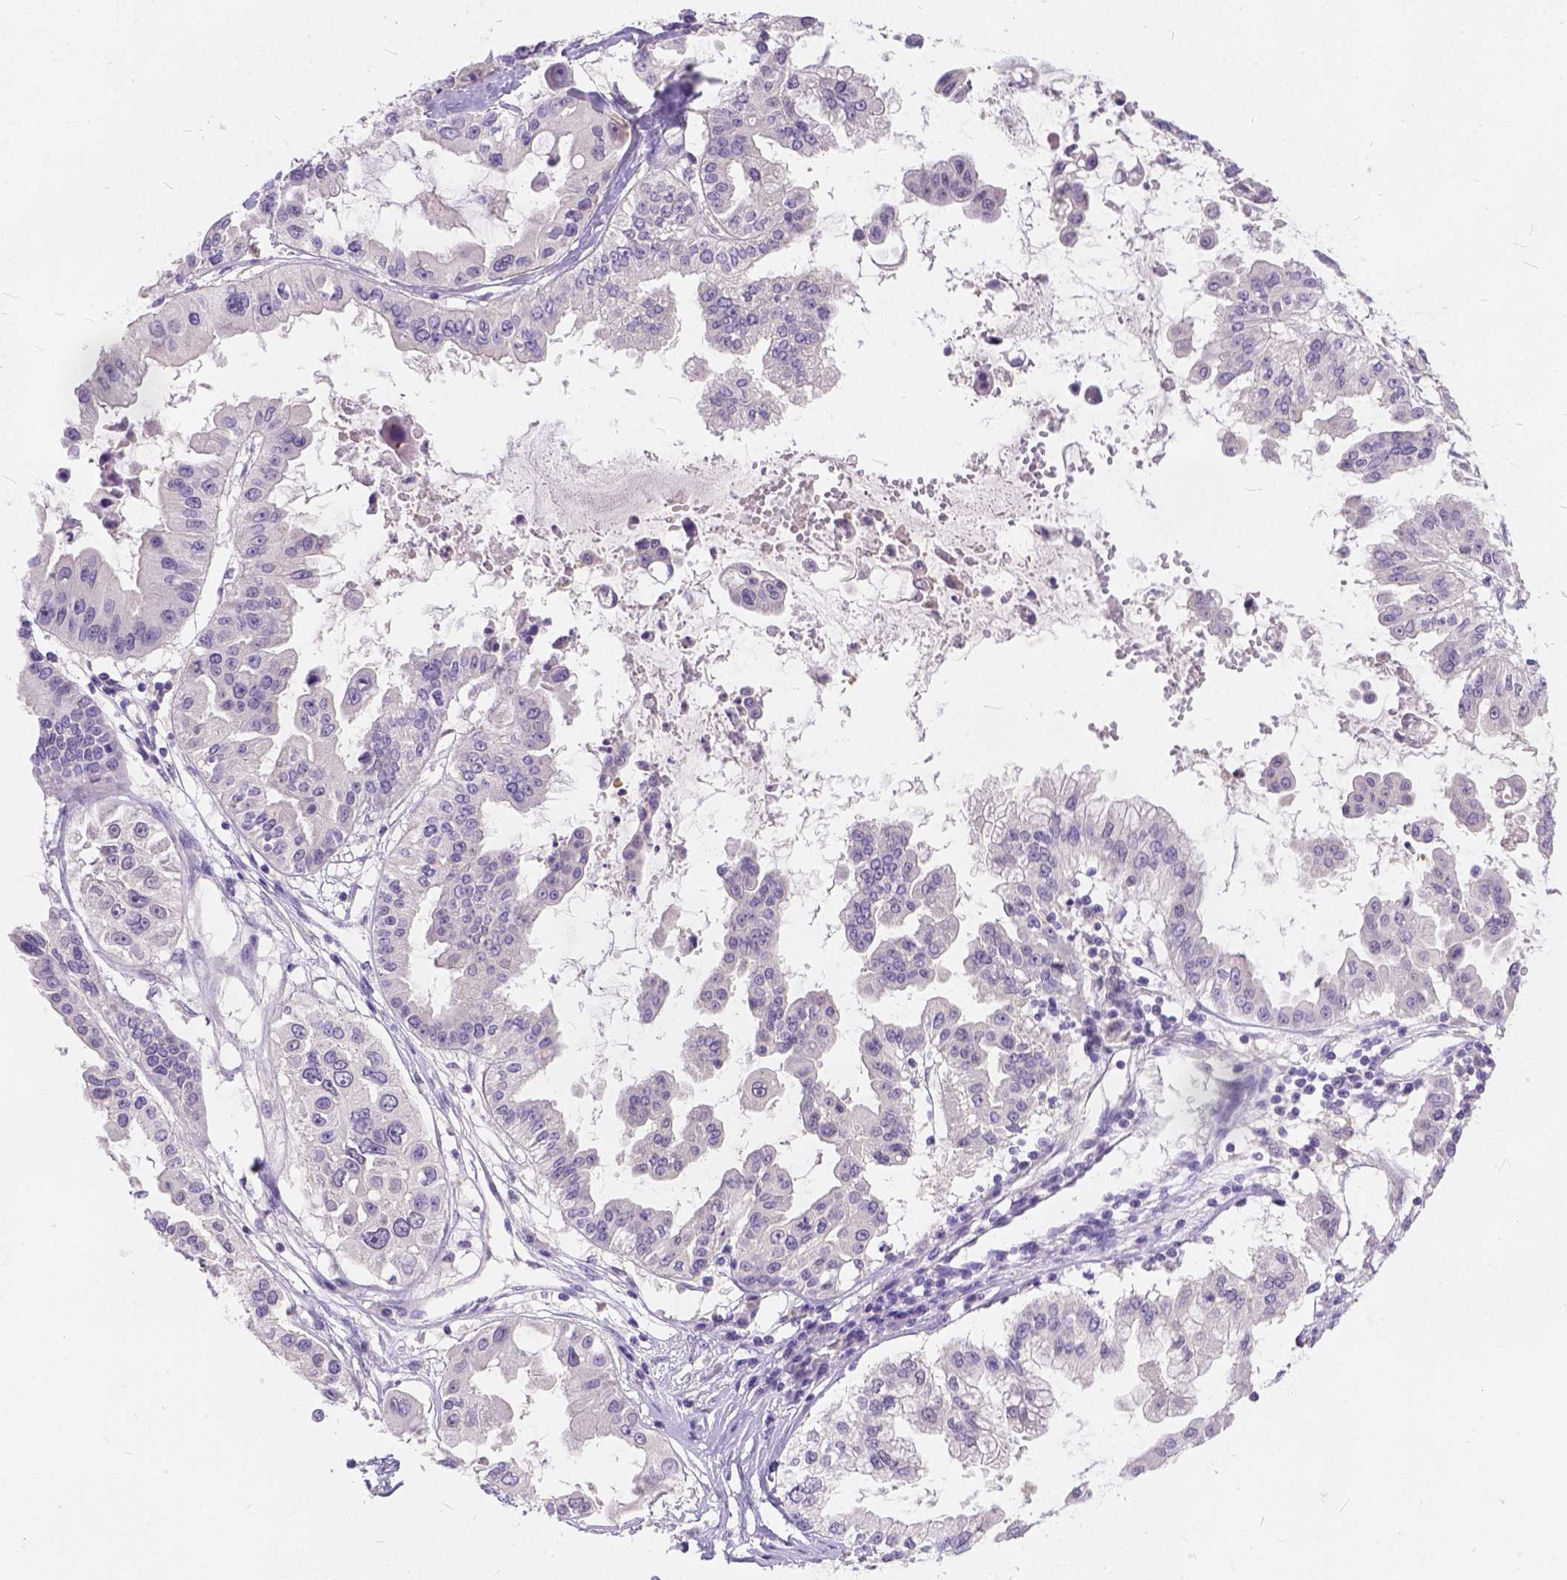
{"staining": {"intensity": "negative", "quantity": "none", "location": "none"}, "tissue": "ovarian cancer", "cell_type": "Tumor cells", "image_type": "cancer", "snomed": [{"axis": "morphology", "description": "Cystadenocarcinoma, serous, NOS"}, {"axis": "topography", "description": "Ovary"}], "caption": "Immunohistochemistry (IHC) image of neoplastic tissue: human ovarian cancer stained with DAB demonstrates no significant protein staining in tumor cells.", "gene": "PEX11G", "patient": {"sex": "female", "age": 56}}